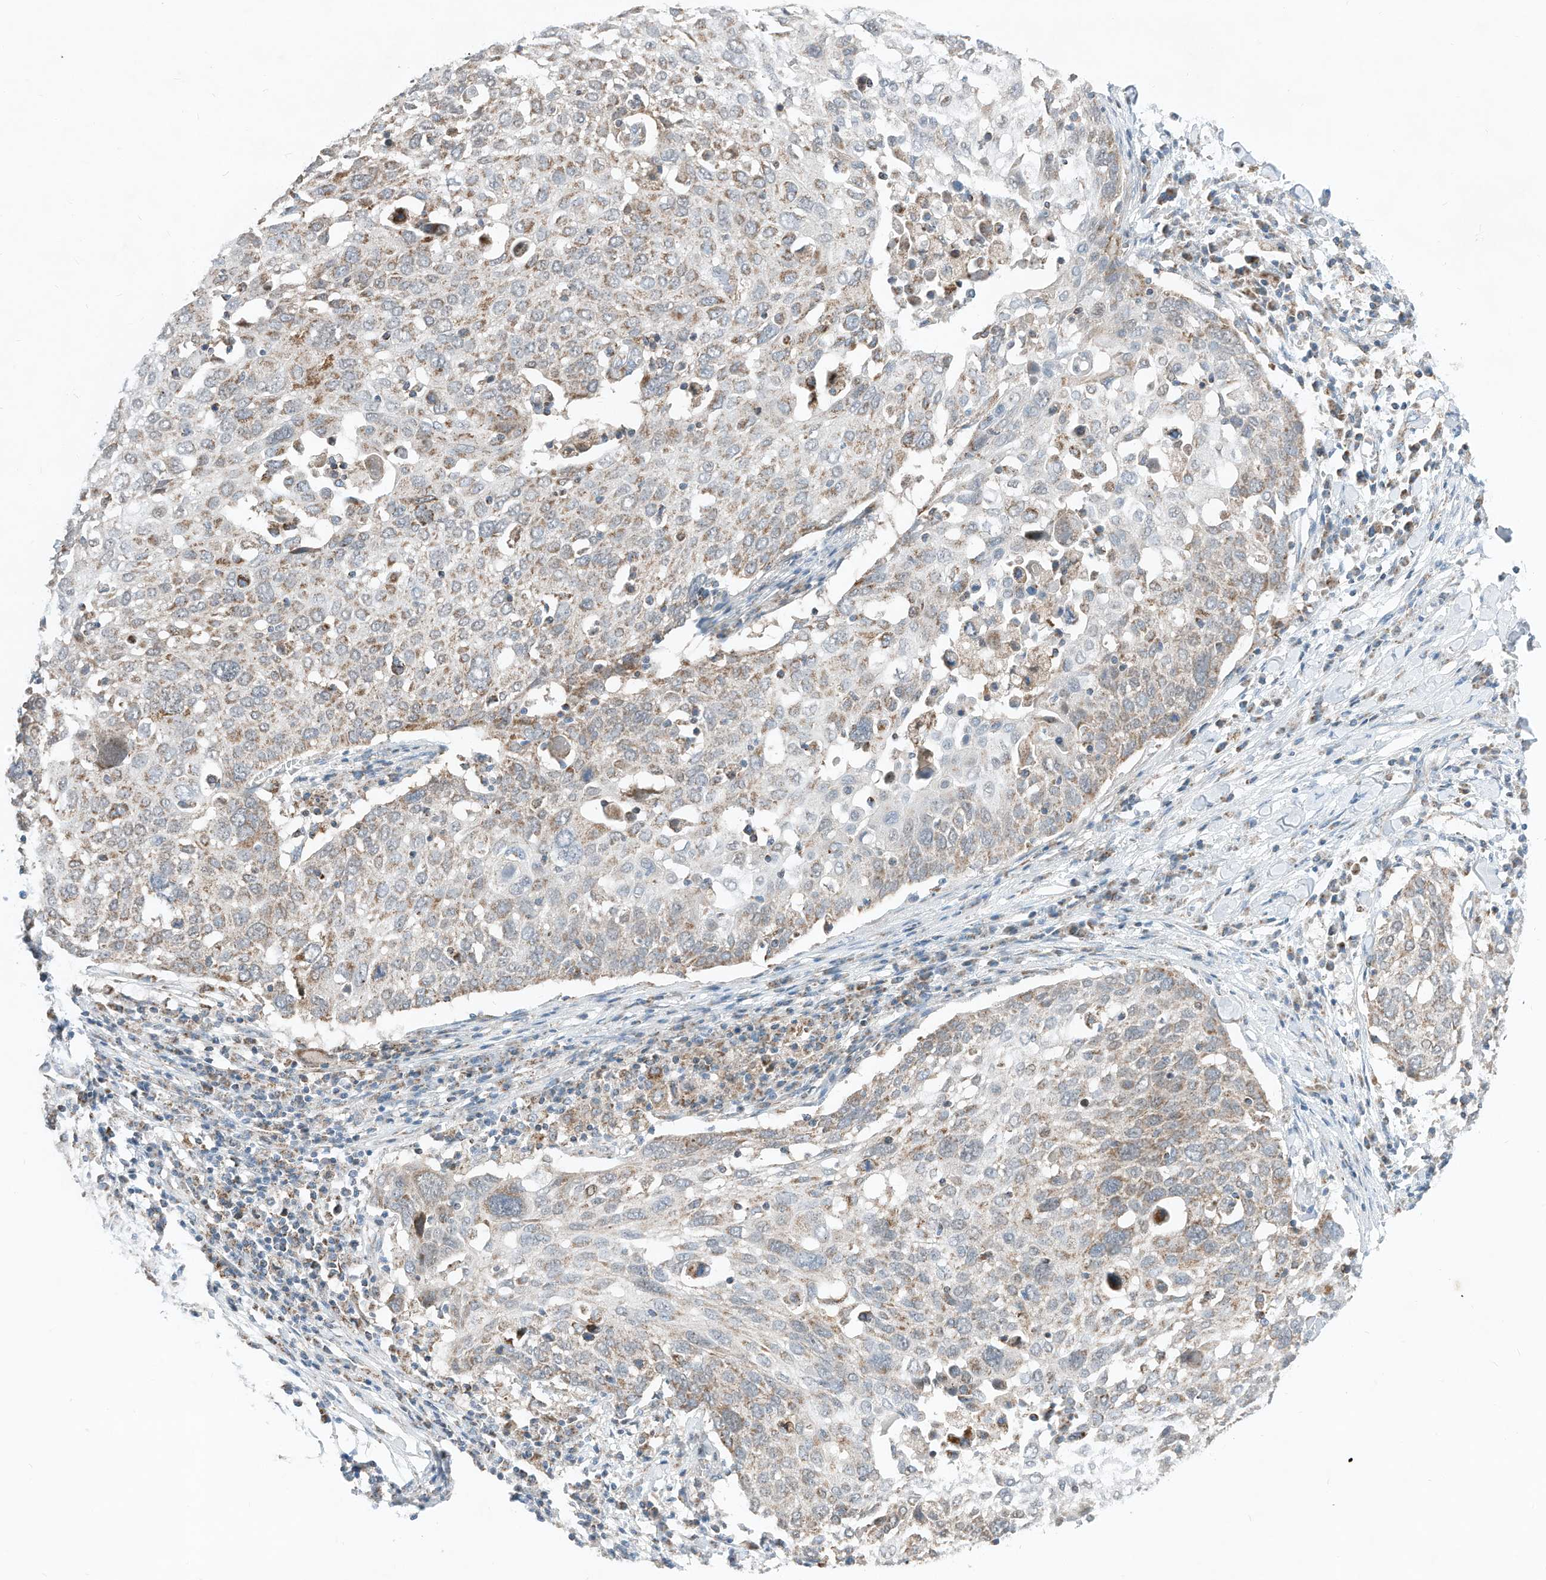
{"staining": {"intensity": "moderate", "quantity": "25%-75%", "location": "cytoplasmic/membranous"}, "tissue": "lung cancer", "cell_type": "Tumor cells", "image_type": "cancer", "snomed": [{"axis": "morphology", "description": "Squamous cell carcinoma, NOS"}, {"axis": "topography", "description": "Lung"}], "caption": "Immunohistochemistry histopathology image of neoplastic tissue: human lung cancer (squamous cell carcinoma) stained using IHC demonstrates medium levels of moderate protein expression localized specifically in the cytoplasmic/membranous of tumor cells, appearing as a cytoplasmic/membranous brown color.", "gene": "RMND1", "patient": {"sex": "male", "age": 65}}